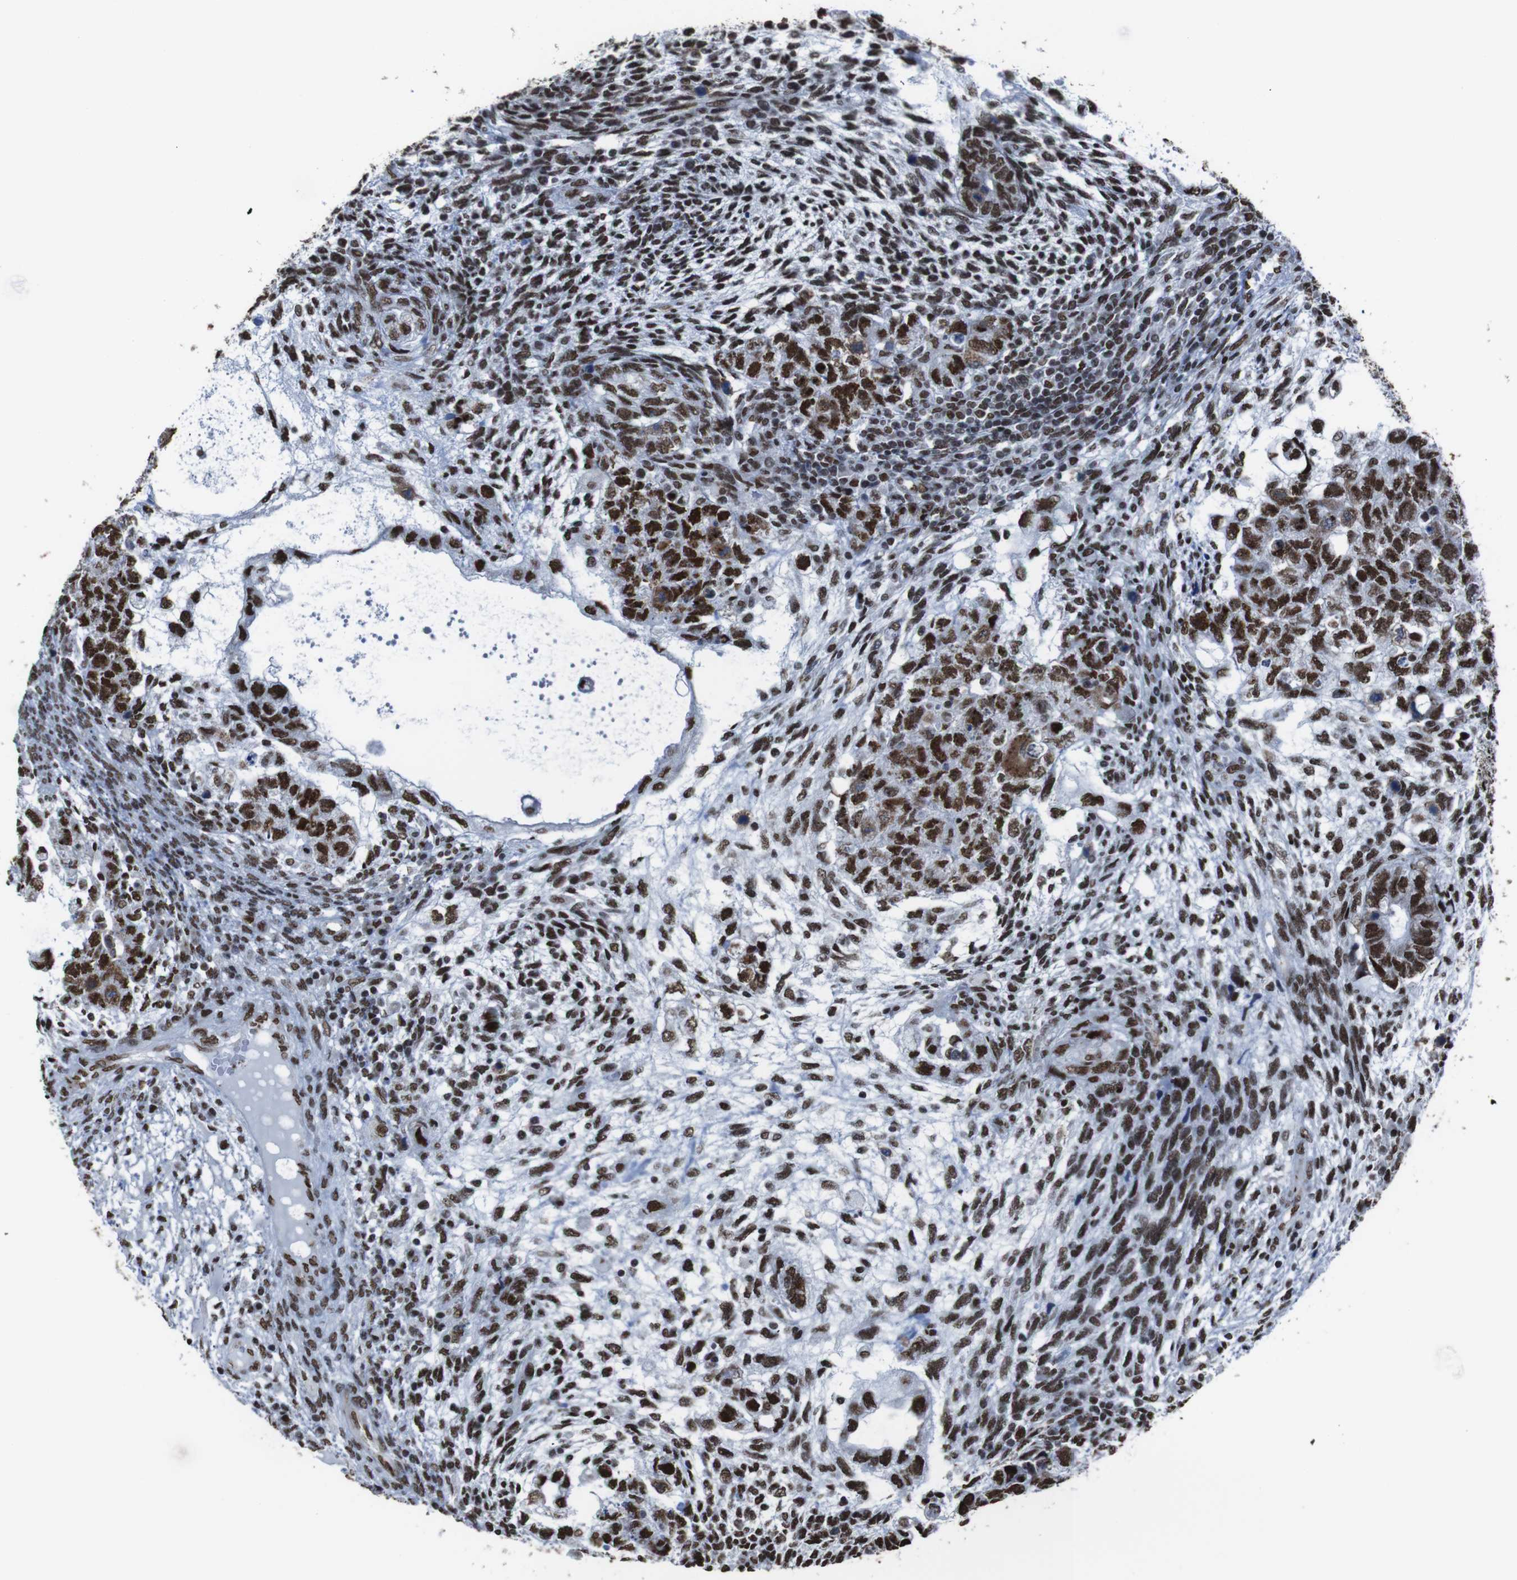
{"staining": {"intensity": "strong", "quantity": ">75%", "location": "nuclear"}, "tissue": "testis cancer", "cell_type": "Tumor cells", "image_type": "cancer", "snomed": [{"axis": "morphology", "description": "Normal tissue, NOS"}, {"axis": "morphology", "description": "Carcinoma, Embryonal, NOS"}, {"axis": "topography", "description": "Testis"}], "caption": "Tumor cells show high levels of strong nuclear positivity in approximately >75% of cells in human testis cancer (embryonal carcinoma).", "gene": "ROMO1", "patient": {"sex": "male", "age": 36}}